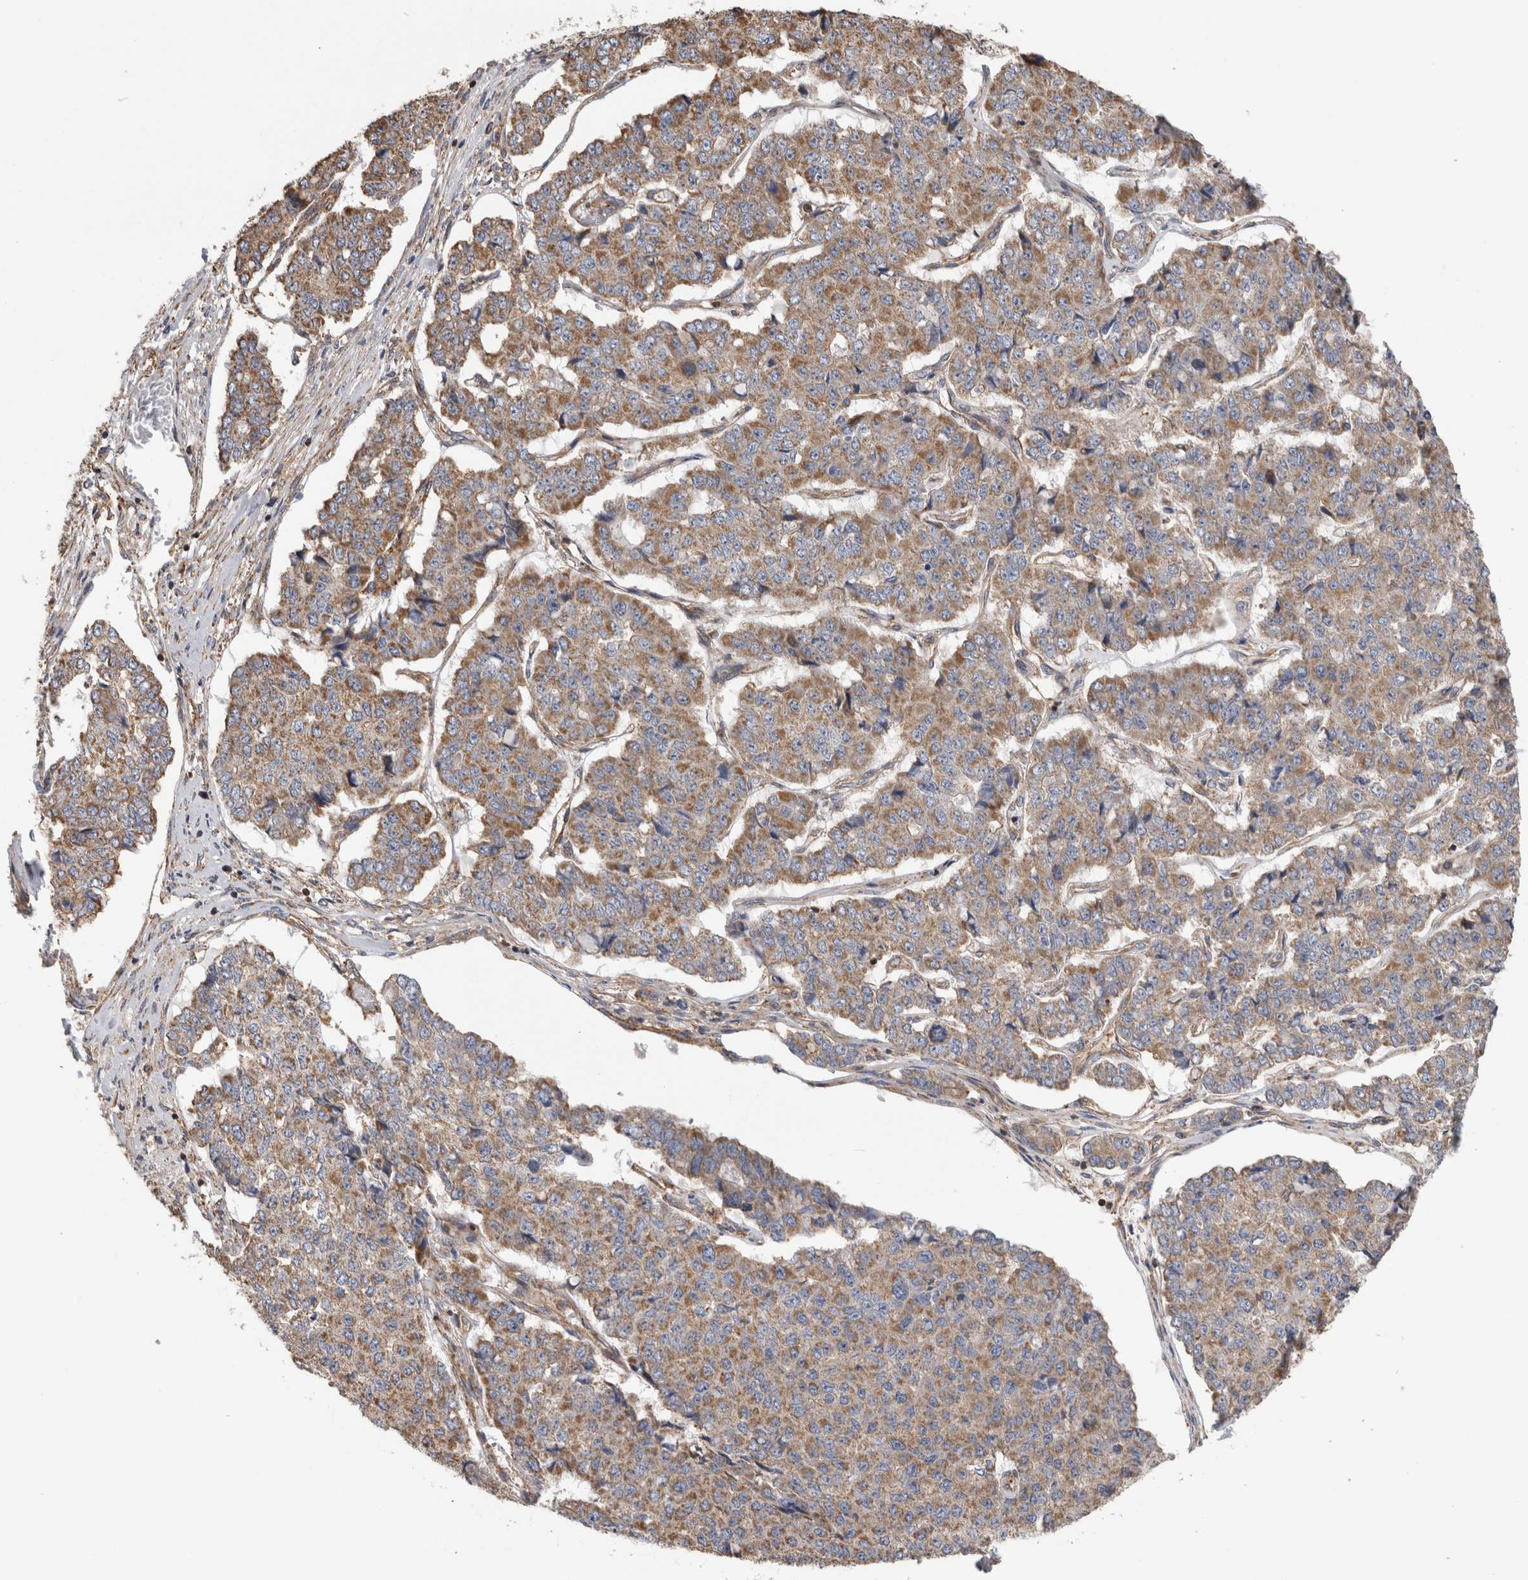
{"staining": {"intensity": "moderate", "quantity": ">75%", "location": "cytoplasmic/membranous"}, "tissue": "pancreatic cancer", "cell_type": "Tumor cells", "image_type": "cancer", "snomed": [{"axis": "morphology", "description": "Adenocarcinoma, NOS"}, {"axis": "topography", "description": "Pancreas"}], "caption": "About >75% of tumor cells in pancreatic adenocarcinoma demonstrate moderate cytoplasmic/membranous protein expression as visualized by brown immunohistochemical staining.", "gene": "SFXN2", "patient": {"sex": "male", "age": 50}}